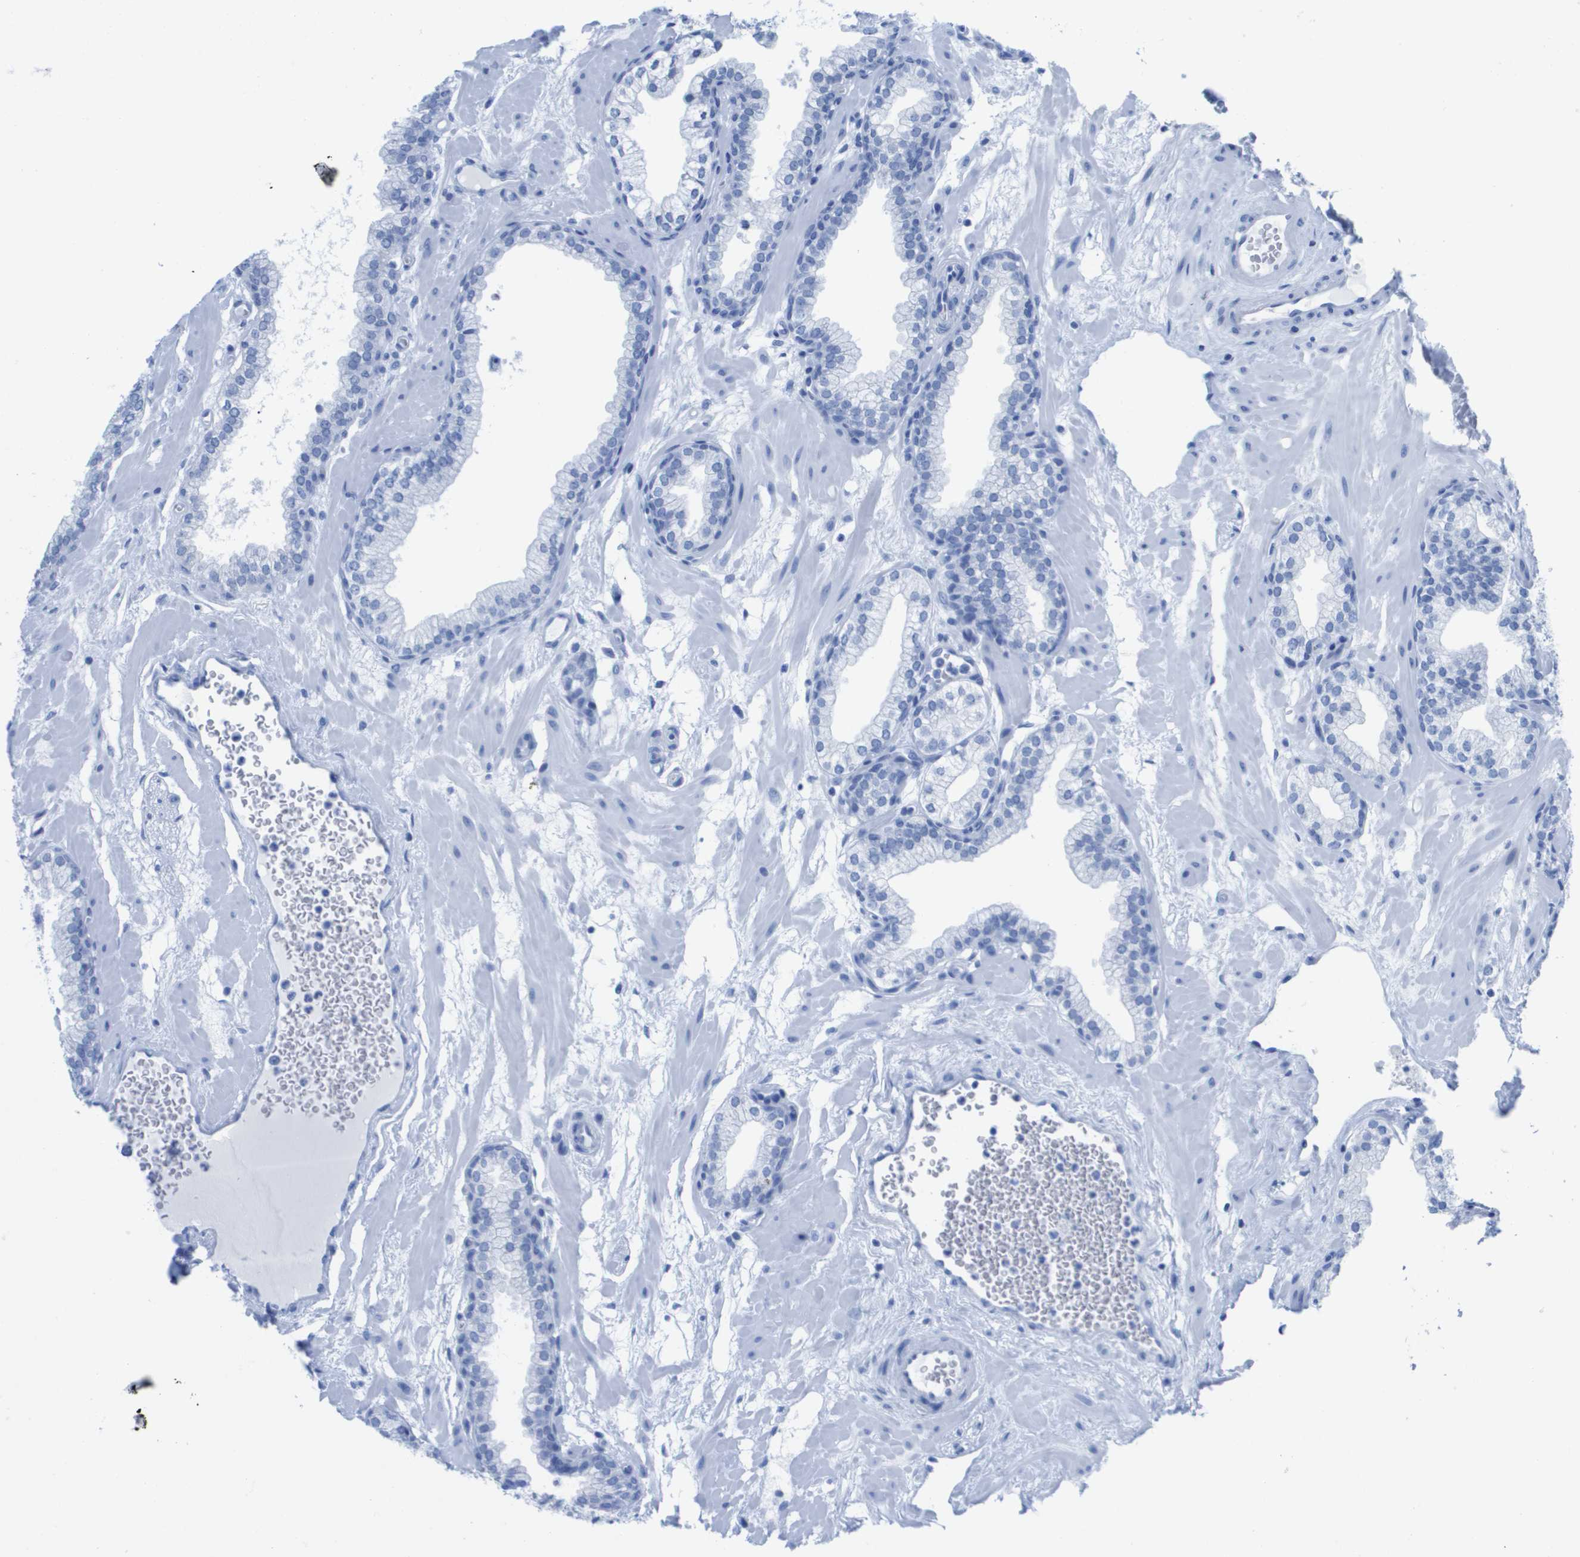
{"staining": {"intensity": "negative", "quantity": "none", "location": "none"}, "tissue": "prostate", "cell_type": "Glandular cells", "image_type": "normal", "snomed": [{"axis": "morphology", "description": "Normal tissue, NOS"}, {"axis": "morphology", "description": "Urothelial carcinoma, Low grade"}, {"axis": "topography", "description": "Urinary bladder"}, {"axis": "topography", "description": "Prostate"}], "caption": "A histopathology image of prostate stained for a protein displays no brown staining in glandular cells. (DAB immunohistochemistry, high magnification).", "gene": "KCNA3", "patient": {"sex": "male", "age": 60}}